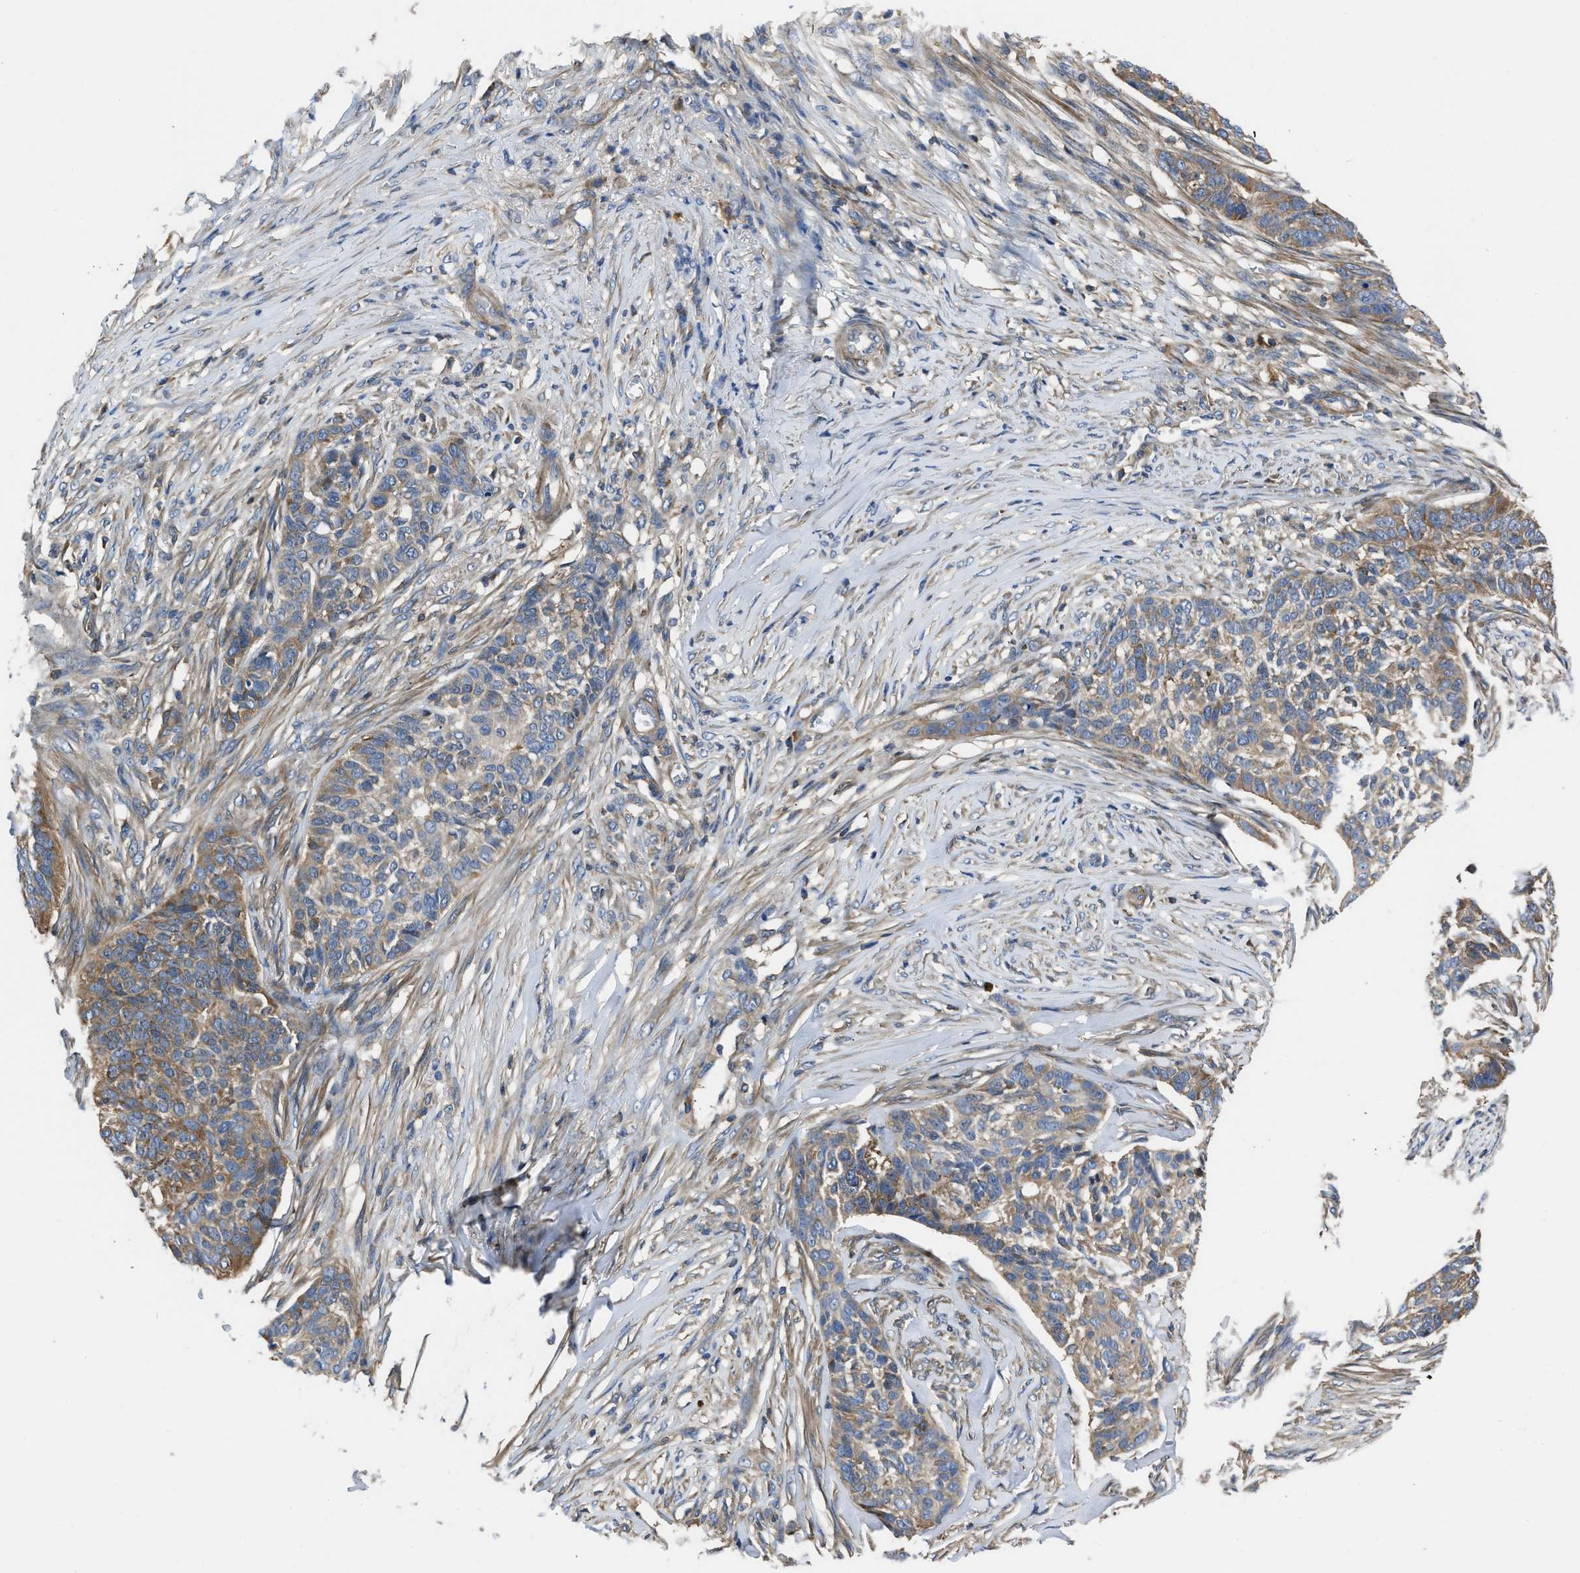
{"staining": {"intensity": "moderate", "quantity": ">75%", "location": "cytoplasmic/membranous"}, "tissue": "skin cancer", "cell_type": "Tumor cells", "image_type": "cancer", "snomed": [{"axis": "morphology", "description": "Basal cell carcinoma"}, {"axis": "topography", "description": "Skin"}], "caption": "Immunohistochemical staining of skin cancer shows medium levels of moderate cytoplasmic/membranous staining in about >75% of tumor cells. (DAB = brown stain, brightfield microscopy at high magnification).", "gene": "YARS1", "patient": {"sex": "male", "age": 85}}